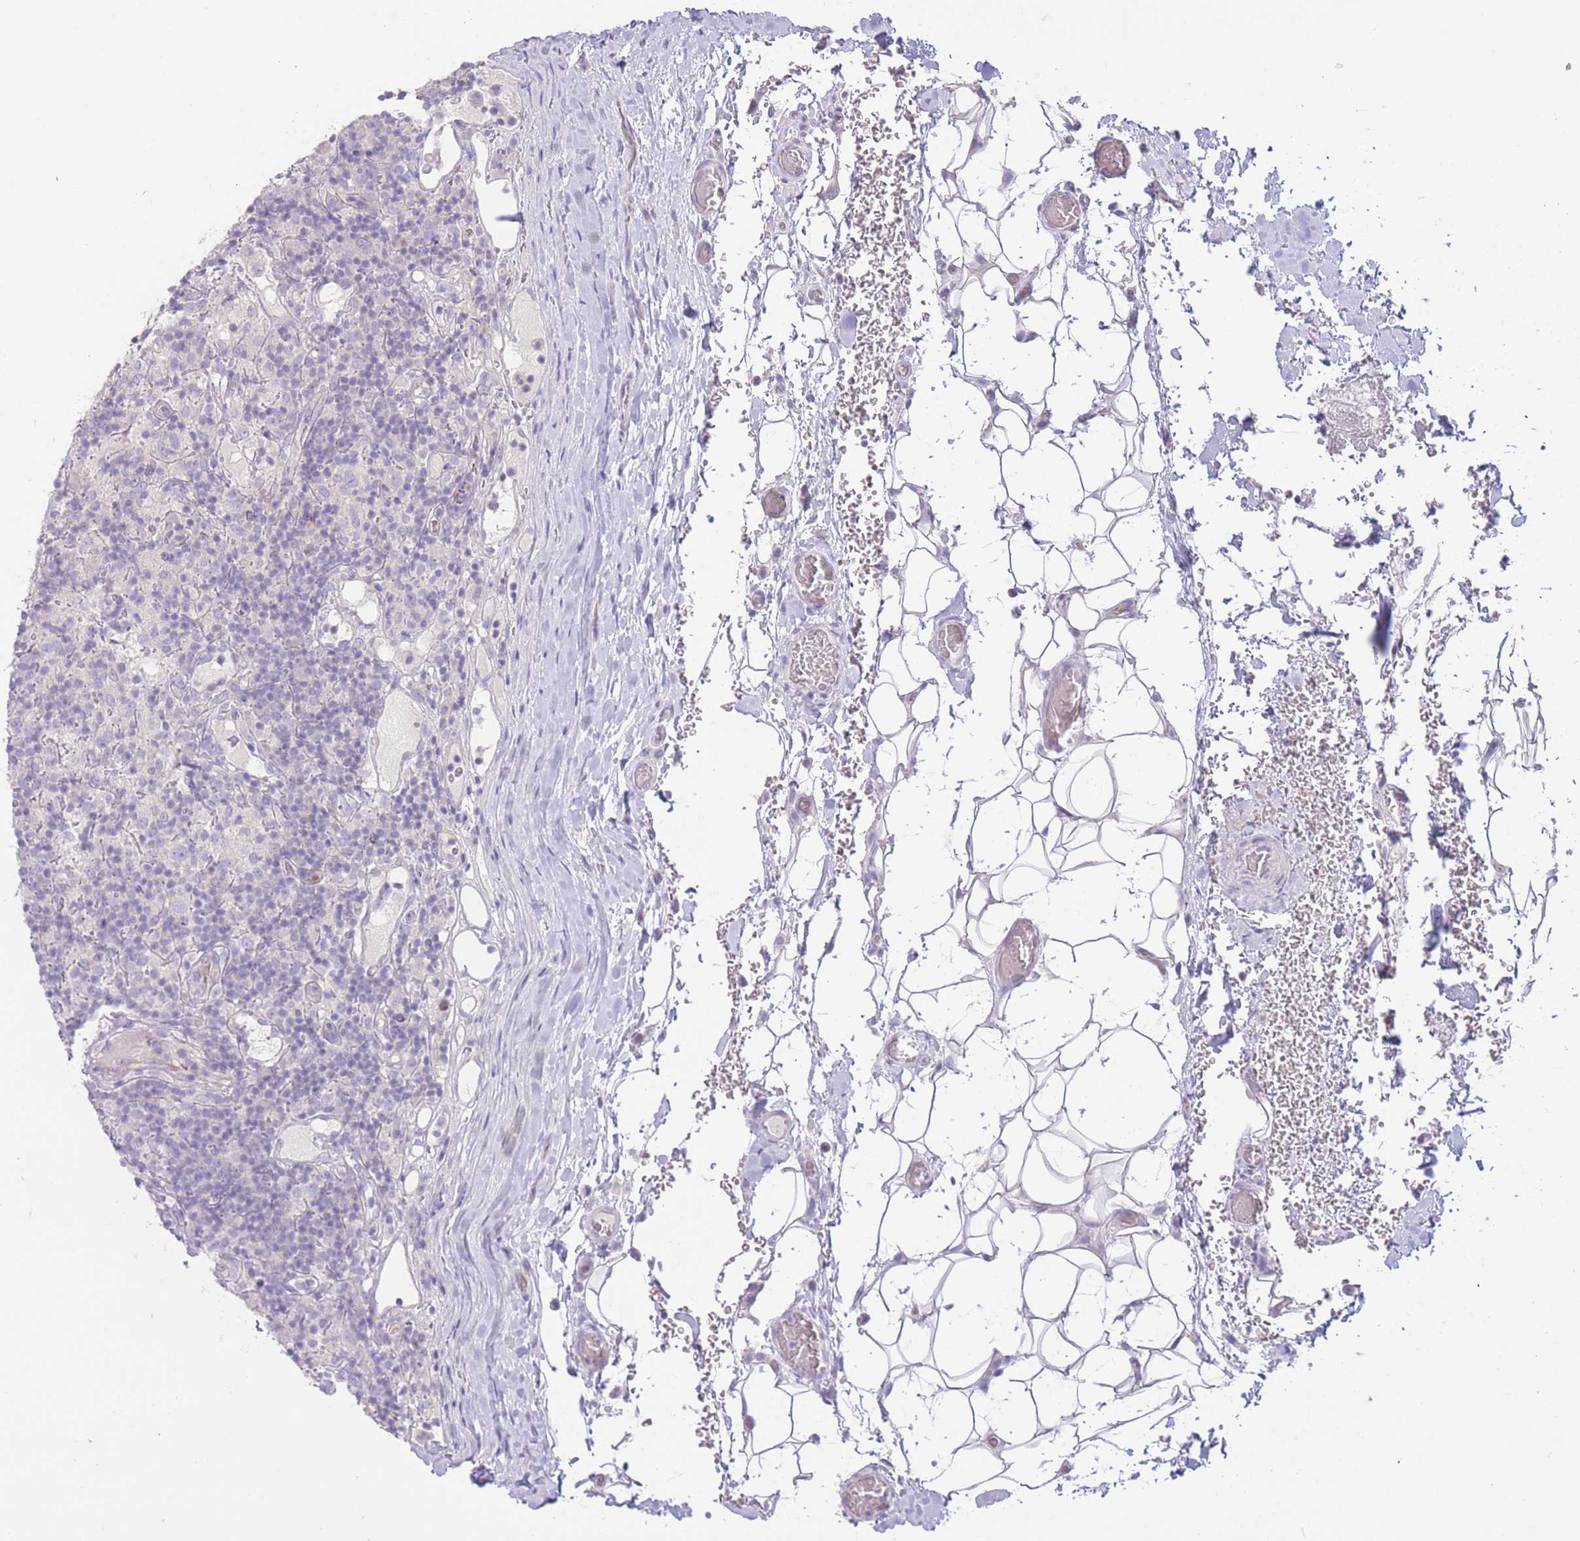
{"staining": {"intensity": "negative", "quantity": "none", "location": "none"}, "tissue": "lymphoma", "cell_type": "Tumor cells", "image_type": "cancer", "snomed": [{"axis": "morphology", "description": "Hodgkin's disease, NOS"}, {"axis": "topography", "description": "Lymph node"}], "caption": "This micrograph is of Hodgkin's disease stained with immunohistochemistry to label a protein in brown with the nuclei are counter-stained blue. There is no positivity in tumor cells. (Brightfield microscopy of DAB (3,3'-diaminobenzidine) immunohistochemistry at high magnification).", "gene": "BHLHA15", "patient": {"sex": "male", "age": 70}}